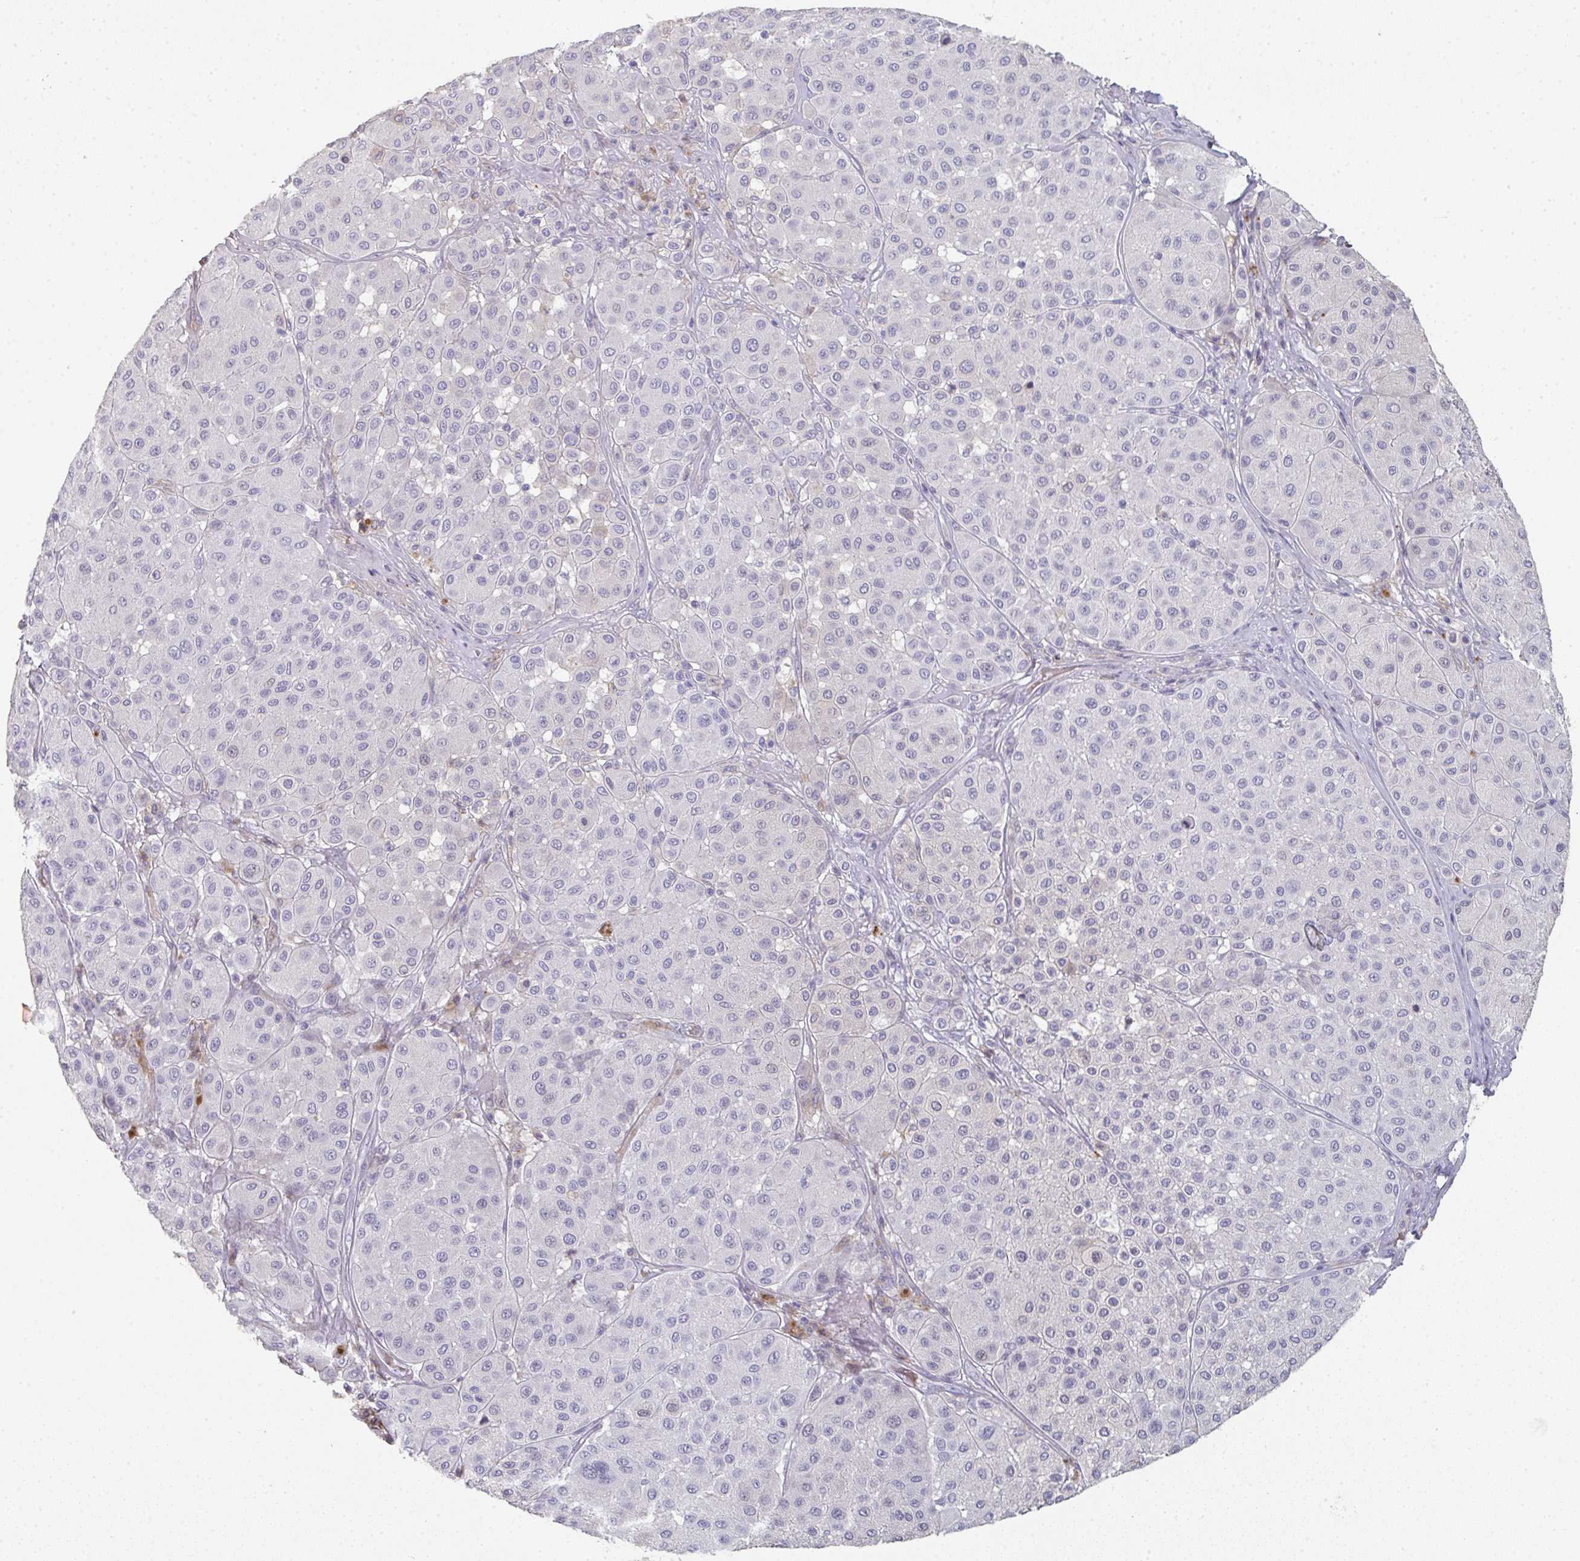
{"staining": {"intensity": "negative", "quantity": "none", "location": "none"}, "tissue": "melanoma", "cell_type": "Tumor cells", "image_type": "cancer", "snomed": [{"axis": "morphology", "description": "Malignant melanoma, Metastatic site"}, {"axis": "topography", "description": "Smooth muscle"}], "caption": "Immunohistochemical staining of malignant melanoma (metastatic site) displays no significant expression in tumor cells. Brightfield microscopy of IHC stained with DAB (brown) and hematoxylin (blue), captured at high magnification.", "gene": "A1CF", "patient": {"sex": "male", "age": 41}}